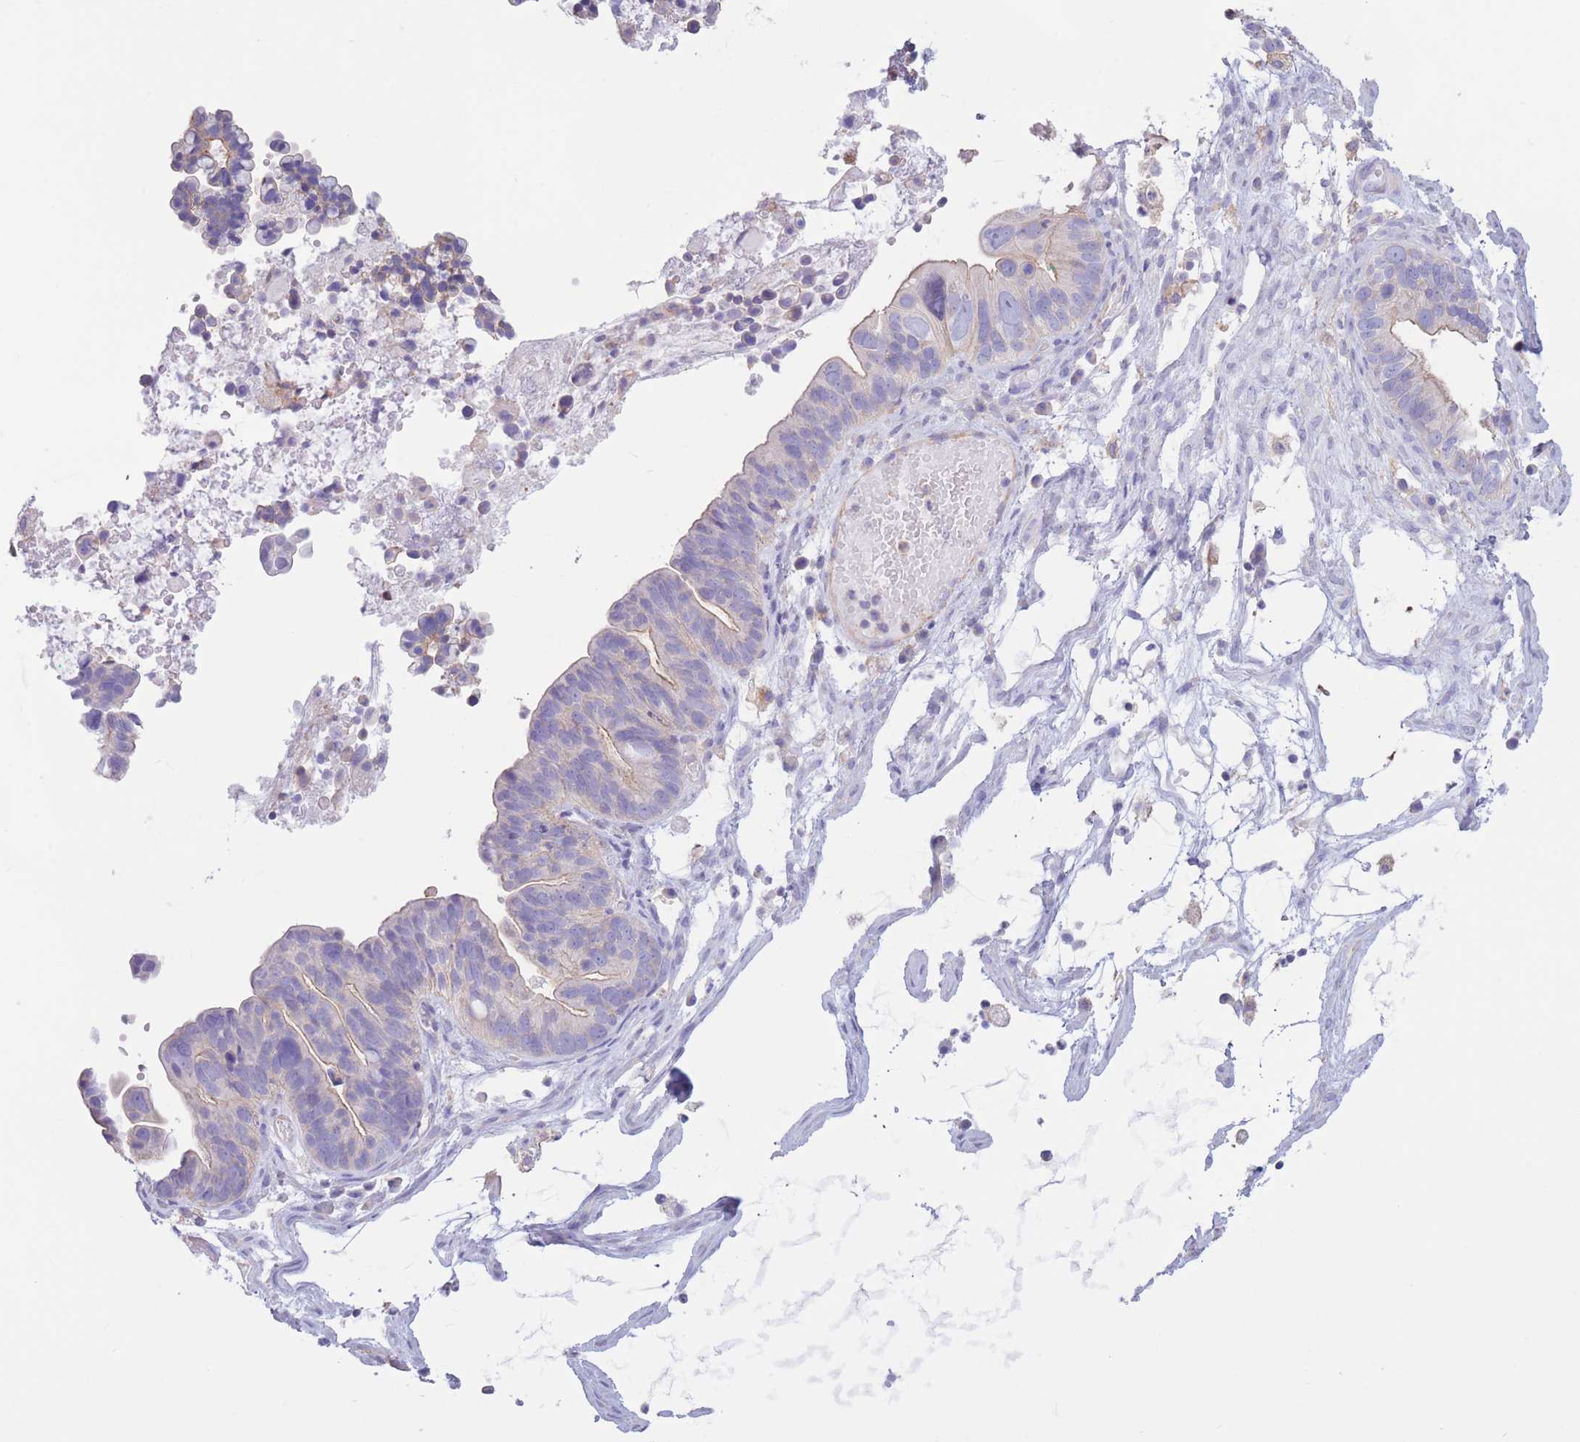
{"staining": {"intensity": "negative", "quantity": "none", "location": "none"}, "tissue": "ovarian cancer", "cell_type": "Tumor cells", "image_type": "cancer", "snomed": [{"axis": "morphology", "description": "Cystadenocarcinoma, serous, NOS"}, {"axis": "topography", "description": "Ovary"}], "caption": "This image is of serous cystadenocarcinoma (ovarian) stained with IHC to label a protein in brown with the nuclei are counter-stained blue. There is no staining in tumor cells.", "gene": "PDHA1", "patient": {"sex": "female", "age": 56}}